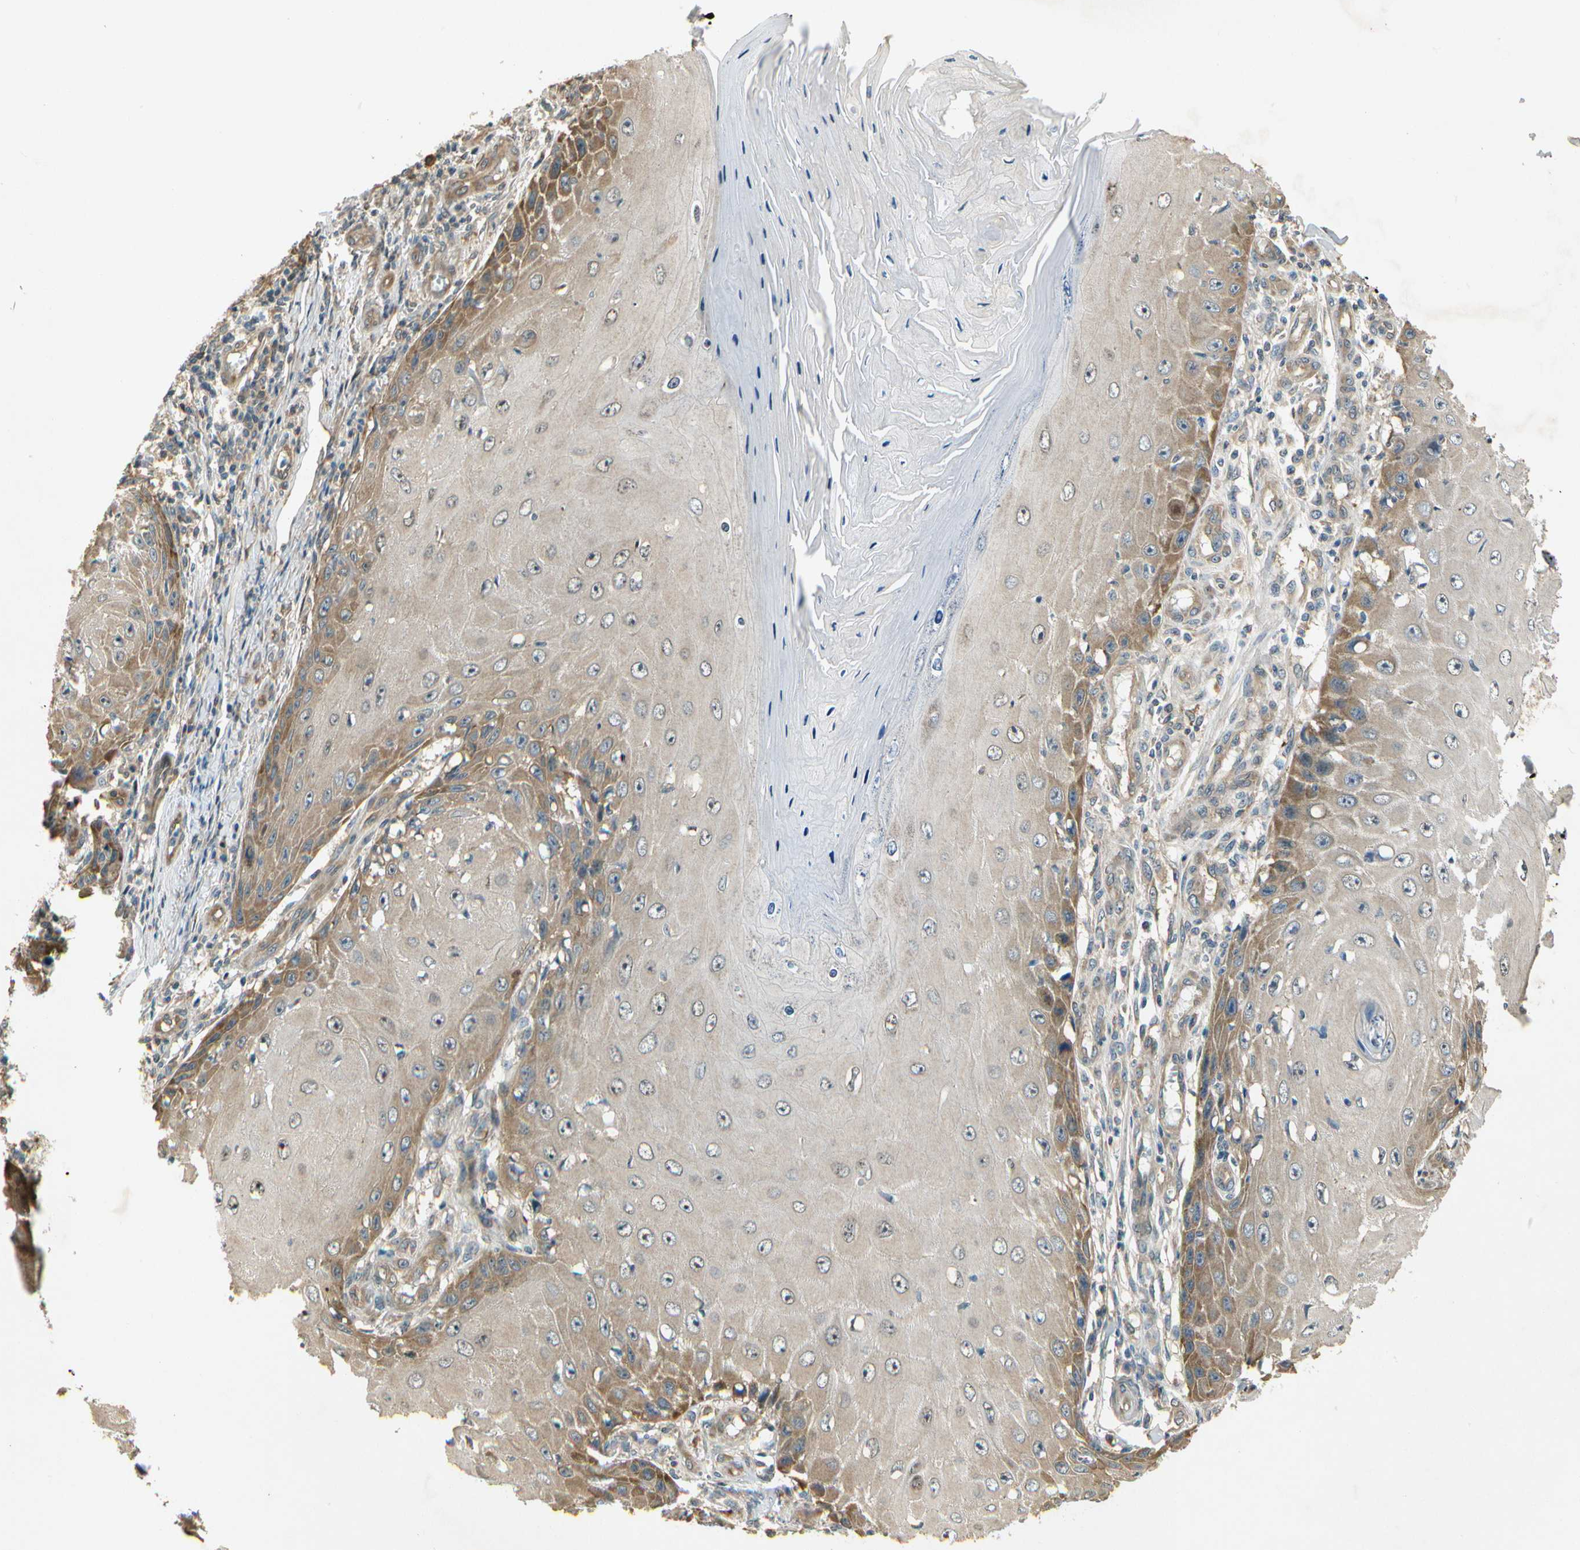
{"staining": {"intensity": "moderate", "quantity": "25%-75%", "location": "cytoplasmic/membranous"}, "tissue": "skin cancer", "cell_type": "Tumor cells", "image_type": "cancer", "snomed": [{"axis": "morphology", "description": "Squamous cell carcinoma, NOS"}, {"axis": "topography", "description": "Skin"}], "caption": "Immunohistochemistry (IHC) (DAB) staining of skin cancer displays moderate cytoplasmic/membranous protein staining in approximately 25%-75% of tumor cells.", "gene": "EIF1AX", "patient": {"sex": "female", "age": 73}}